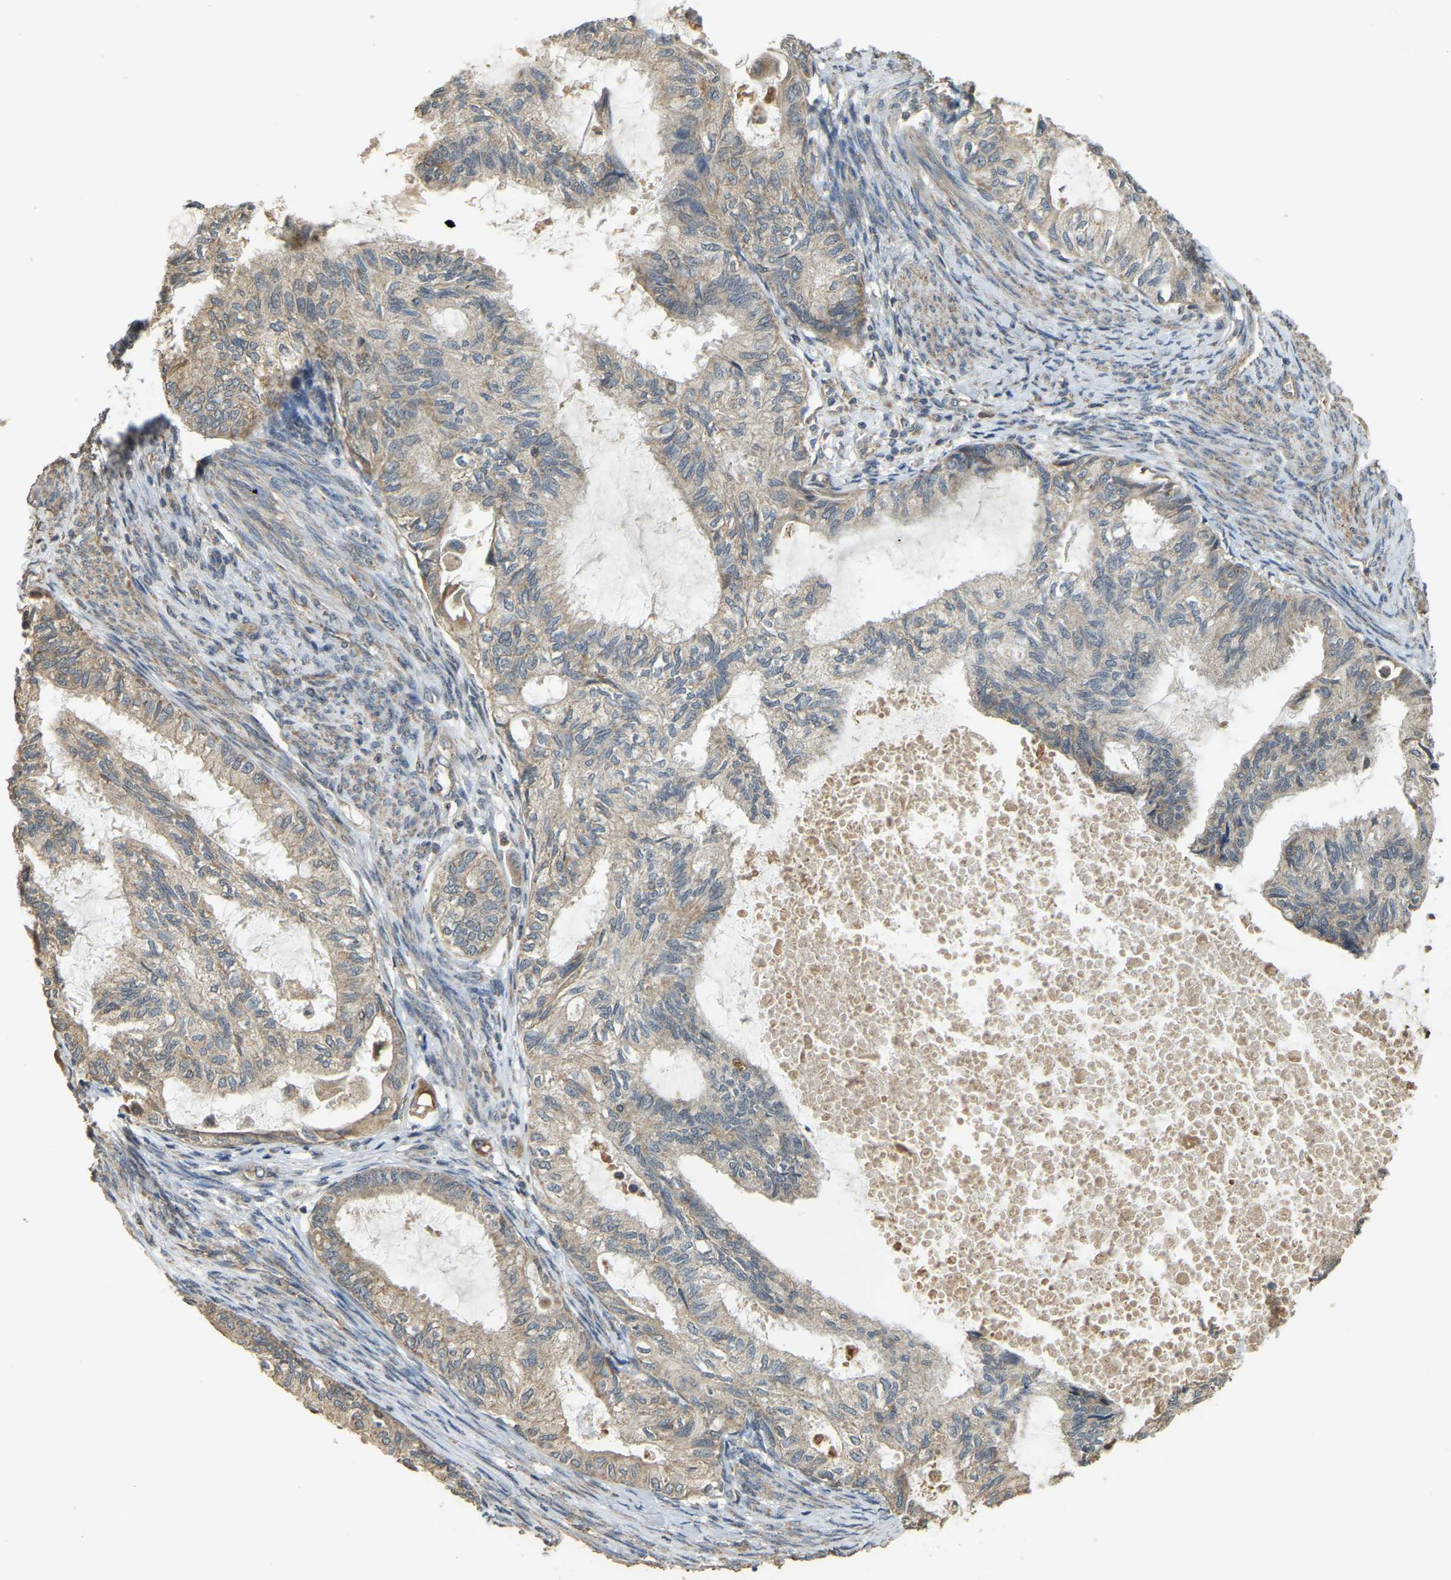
{"staining": {"intensity": "weak", "quantity": "25%-75%", "location": "cytoplasmic/membranous"}, "tissue": "cervical cancer", "cell_type": "Tumor cells", "image_type": "cancer", "snomed": [{"axis": "morphology", "description": "Normal tissue, NOS"}, {"axis": "morphology", "description": "Adenocarcinoma, NOS"}, {"axis": "topography", "description": "Cervix"}, {"axis": "topography", "description": "Endometrium"}], "caption": "Protein positivity by immunohistochemistry (IHC) reveals weak cytoplasmic/membranous positivity in approximately 25%-75% of tumor cells in cervical cancer (adenocarcinoma).", "gene": "GNG2", "patient": {"sex": "female", "age": 86}}